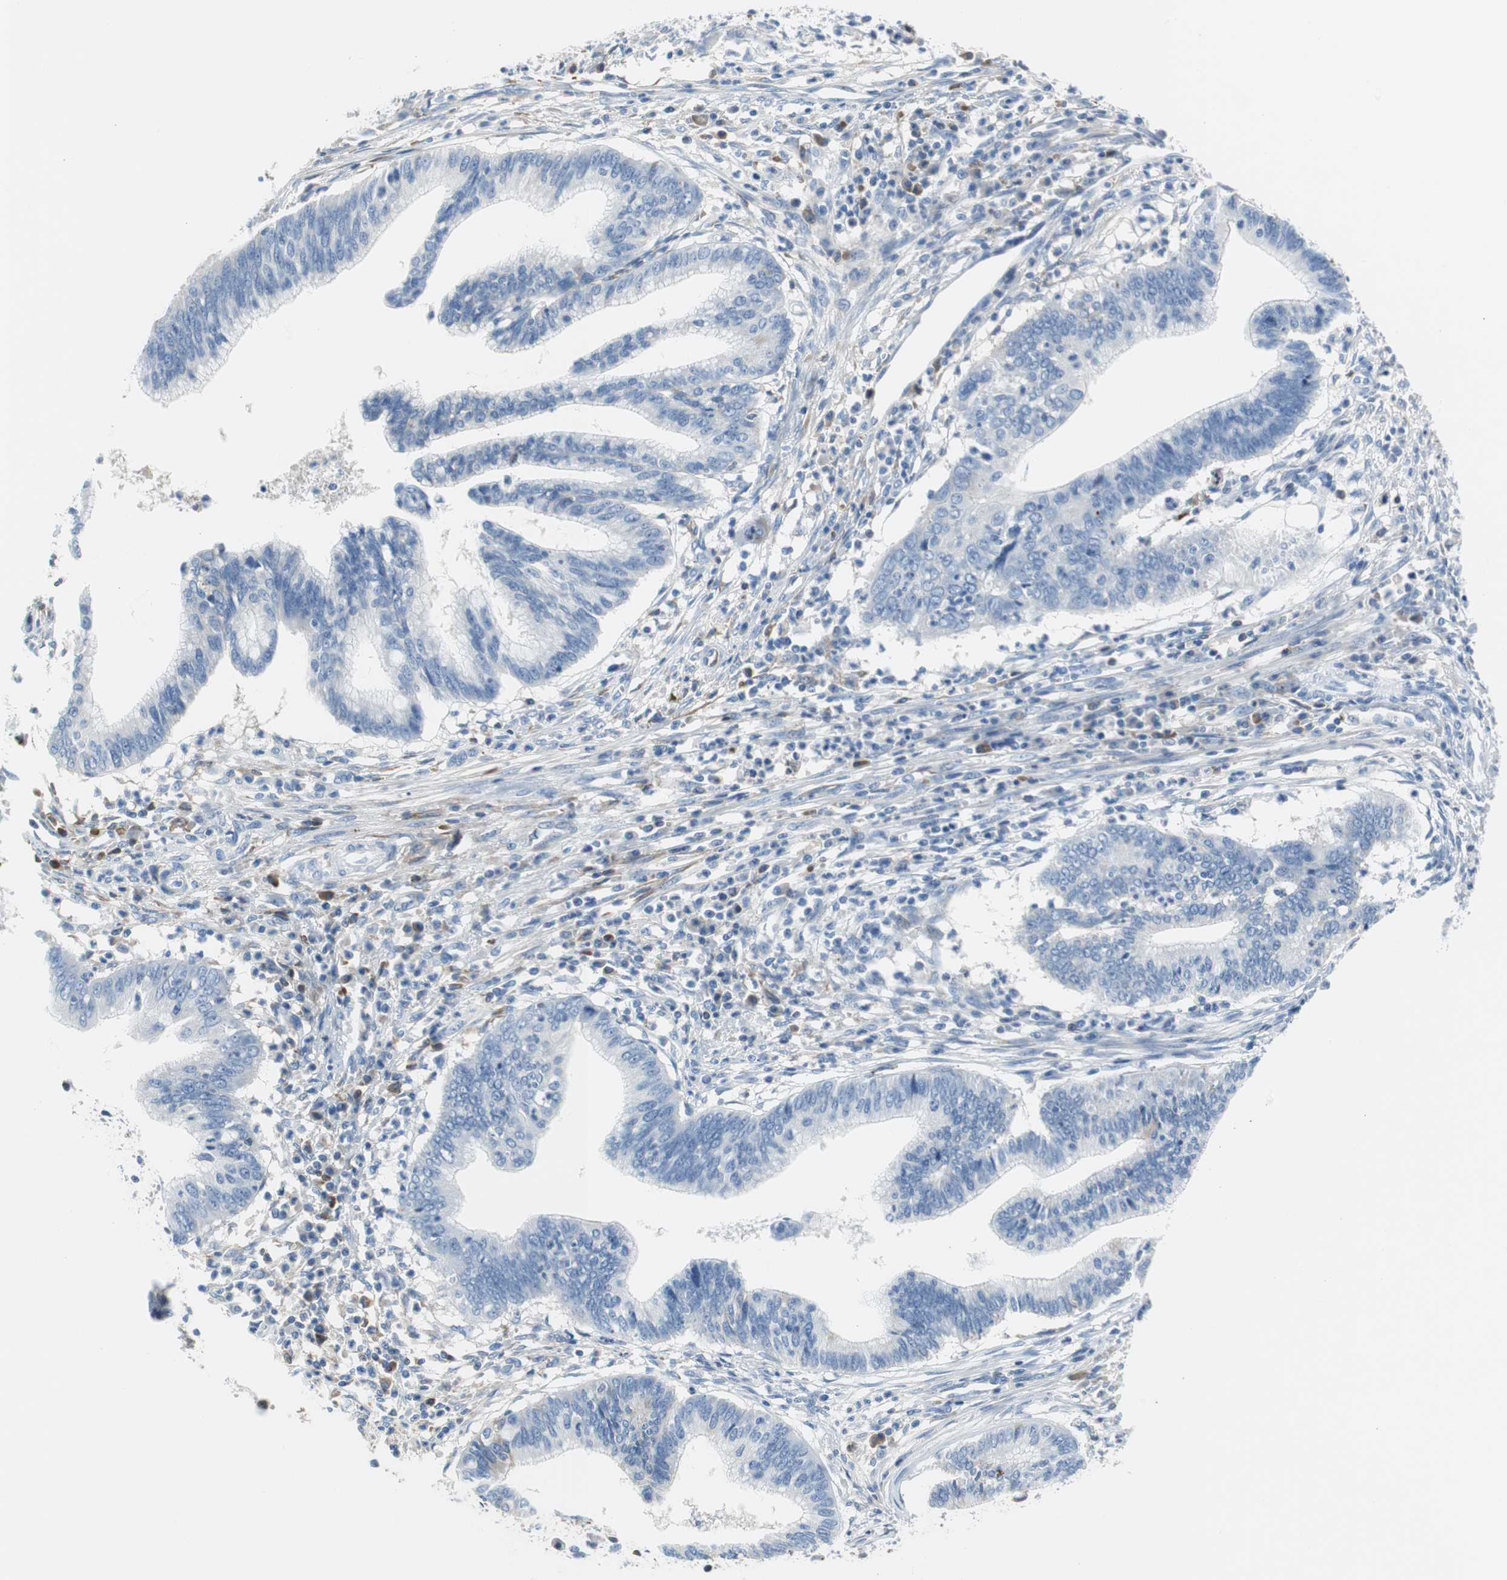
{"staining": {"intensity": "negative", "quantity": "none", "location": "none"}, "tissue": "cervical cancer", "cell_type": "Tumor cells", "image_type": "cancer", "snomed": [{"axis": "morphology", "description": "Adenocarcinoma, NOS"}, {"axis": "topography", "description": "Cervix"}], "caption": "Cervical cancer (adenocarcinoma) was stained to show a protein in brown. There is no significant expression in tumor cells. (Immunohistochemistry (ihc), brightfield microscopy, high magnification).", "gene": "APCS", "patient": {"sex": "female", "age": 36}}